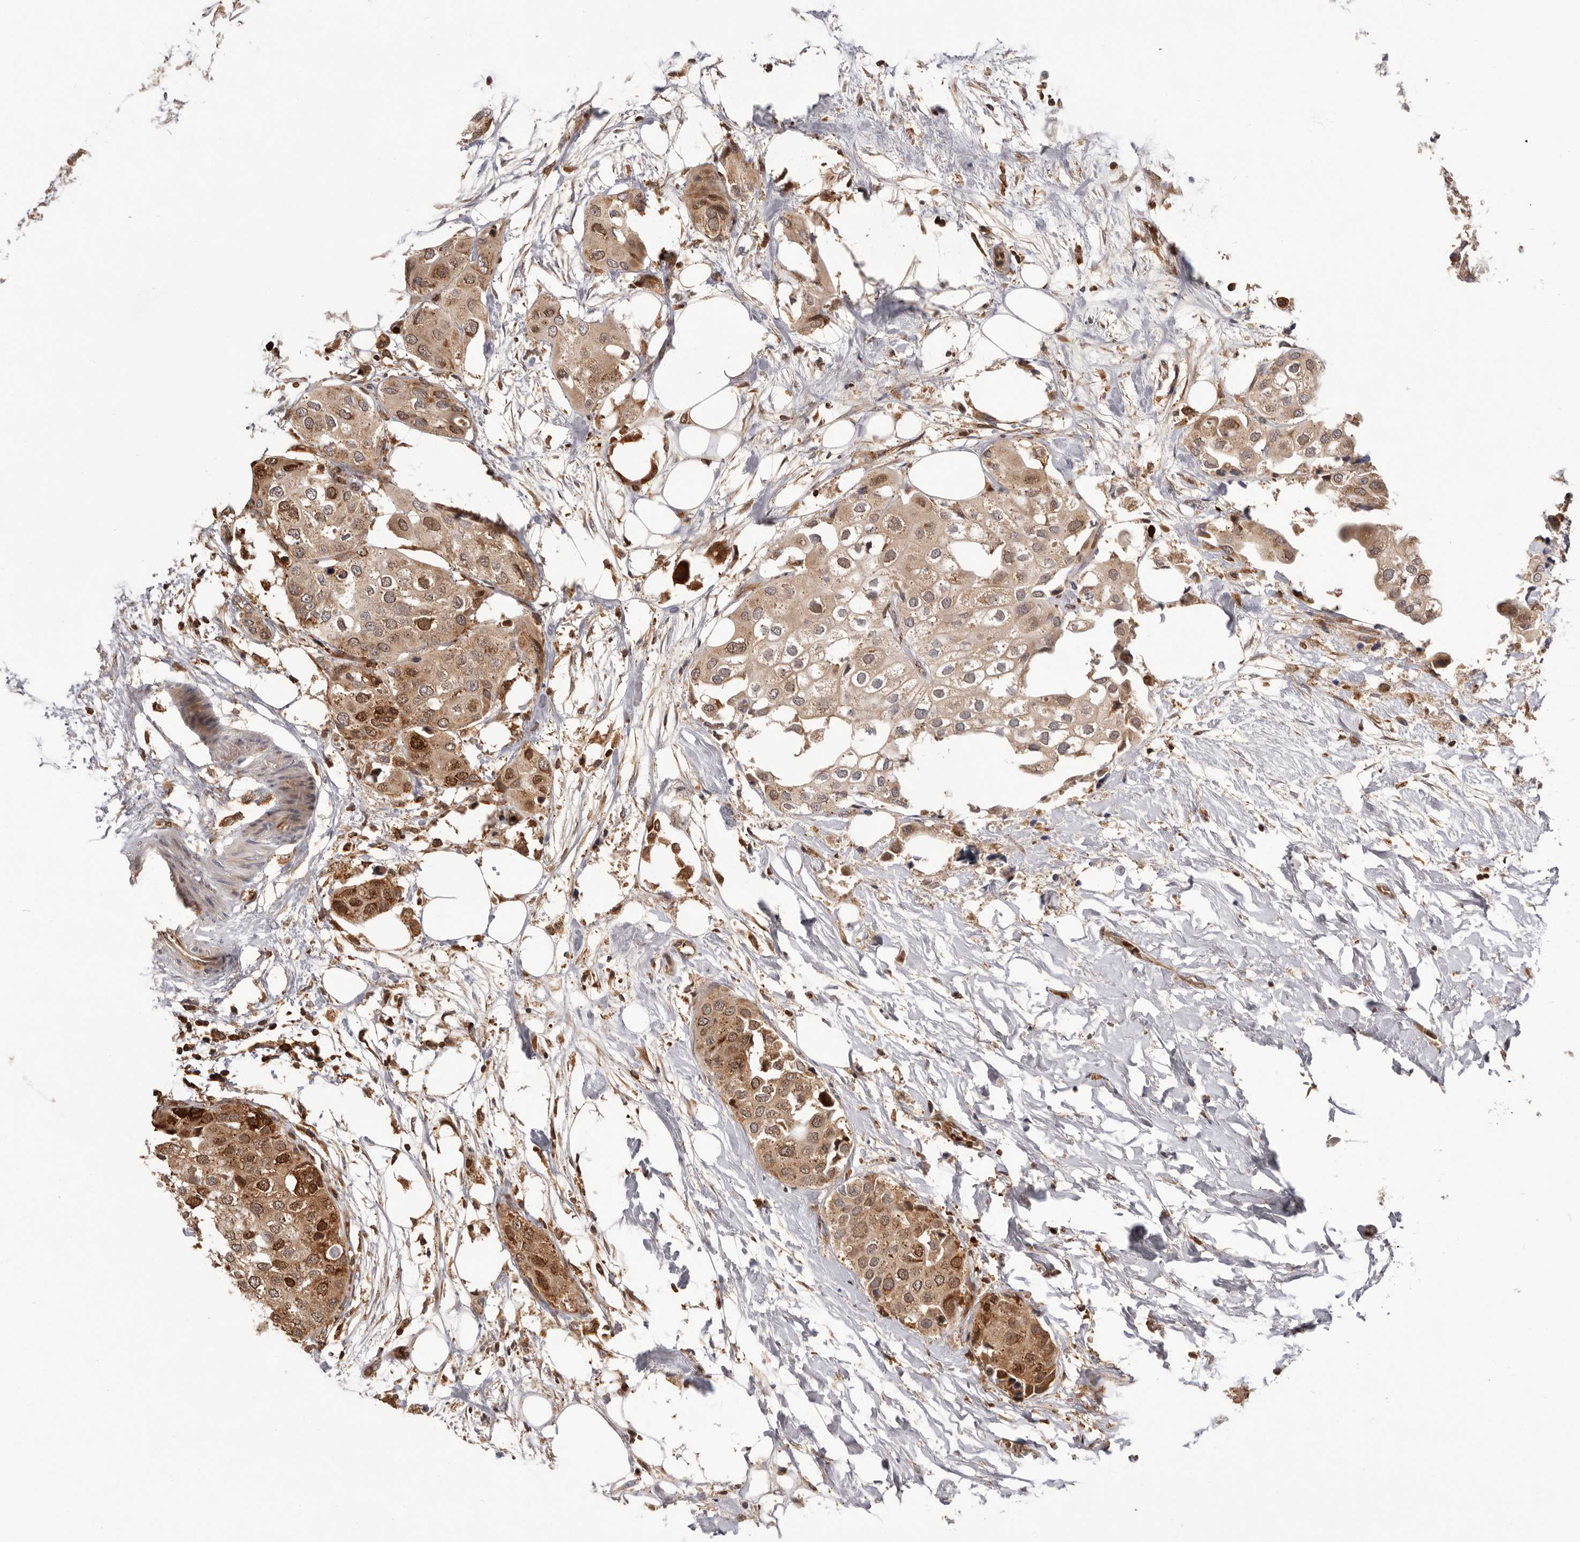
{"staining": {"intensity": "moderate", "quantity": ">75%", "location": "cytoplasmic/membranous"}, "tissue": "urothelial cancer", "cell_type": "Tumor cells", "image_type": "cancer", "snomed": [{"axis": "morphology", "description": "Urothelial carcinoma, High grade"}, {"axis": "topography", "description": "Urinary bladder"}], "caption": "Immunohistochemical staining of high-grade urothelial carcinoma shows moderate cytoplasmic/membranous protein staining in approximately >75% of tumor cells.", "gene": "RNF213", "patient": {"sex": "male", "age": 64}}